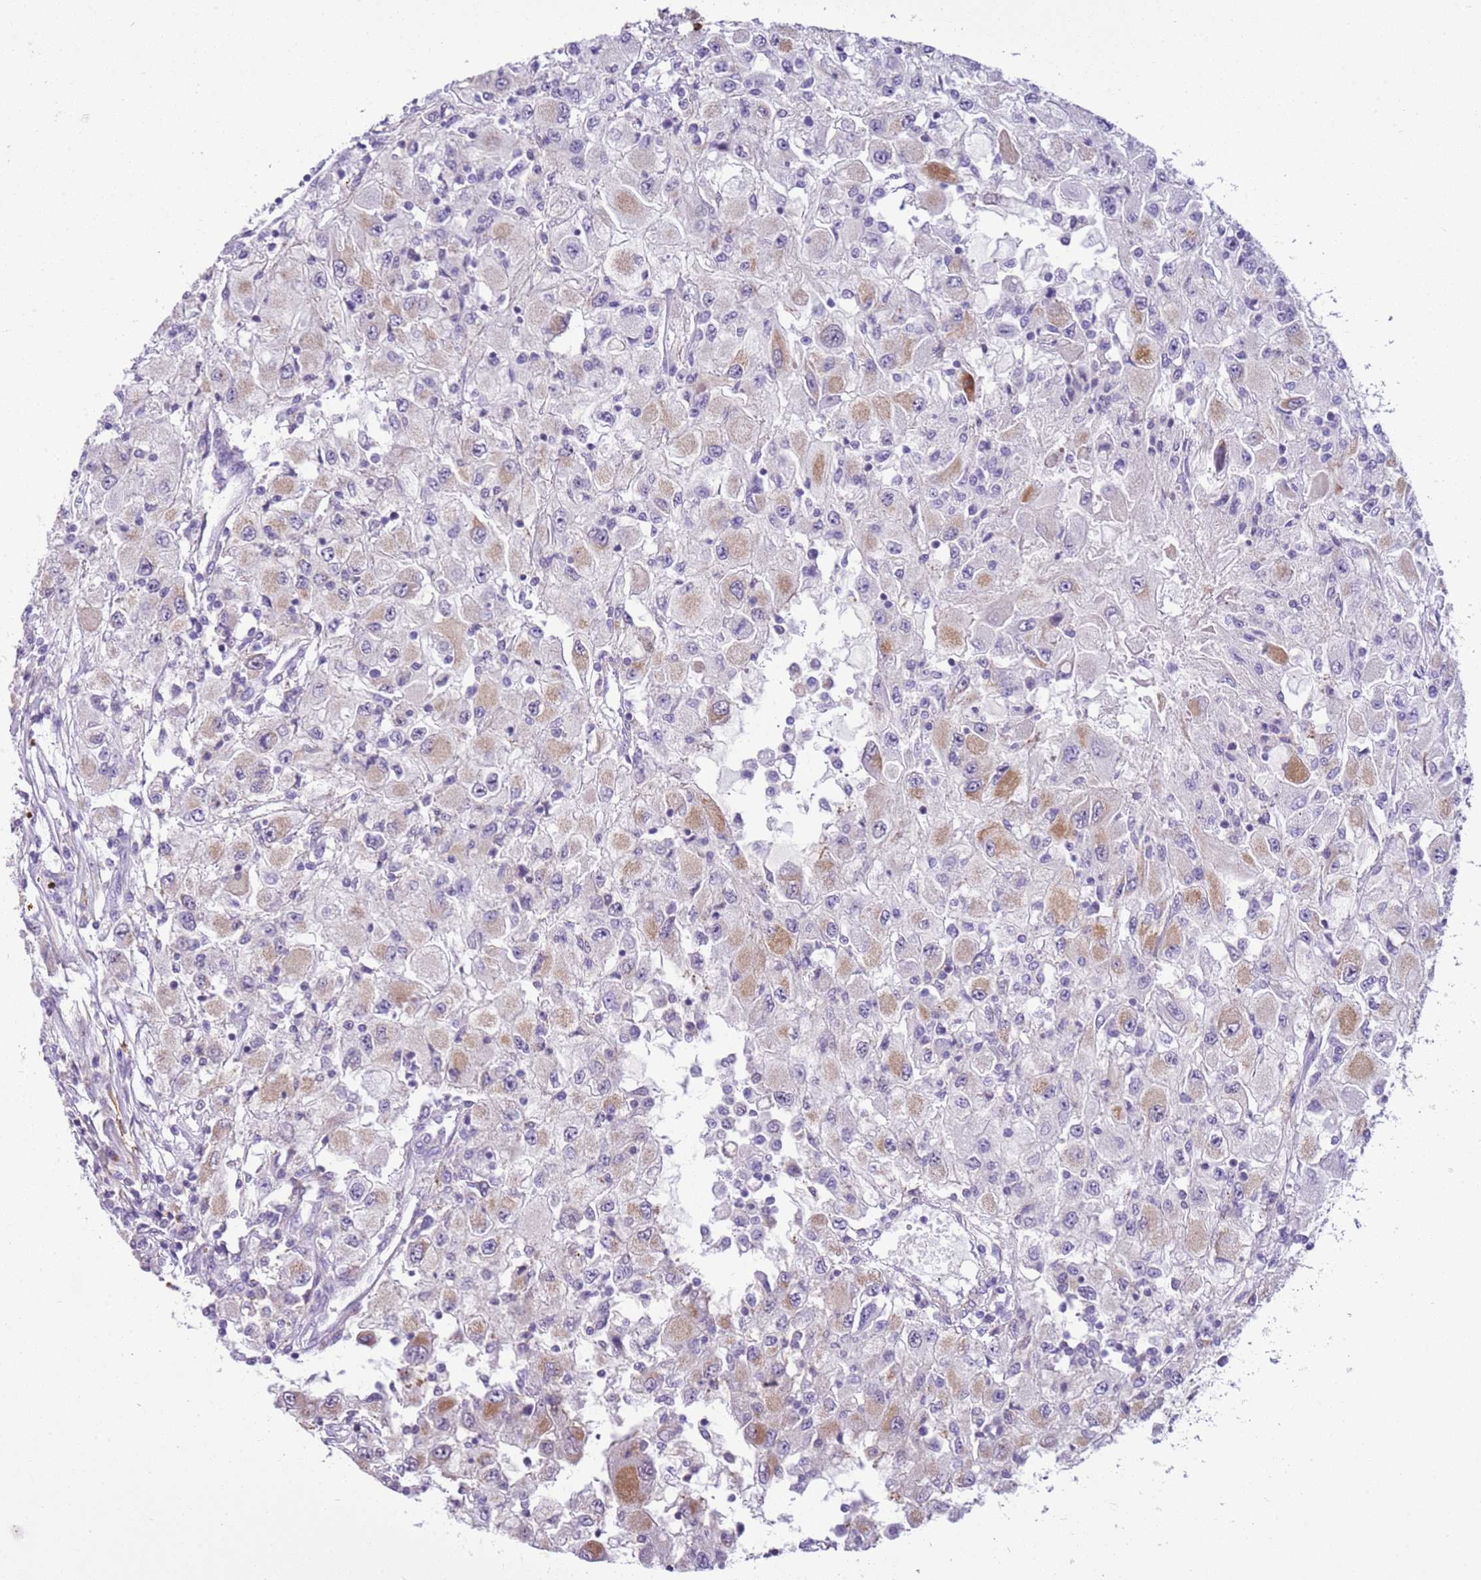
{"staining": {"intensity": "moderate", "quantity": "<25%", "location": "cytoplasmic/membranous"}, "tissue": "renal cancer", "cell_type": "Tumor cells", "image_type": "cancer", "snomed": [{"axis": "morphology", "description": "Adenocarcinoma, NOS"}, {"axis": "topography", "description": "Kidney"}], "caption": "This image exhibits renal adenocarcinoma stained with immunohistochemistry to label a protein in brown. The cytoplasmic/membranous of tumor cells show moderate positivity for the protein. Nuclei are counter-stained blue.", "gene": "SMIM4", "patient": {"sex": "female", "age": 67}}